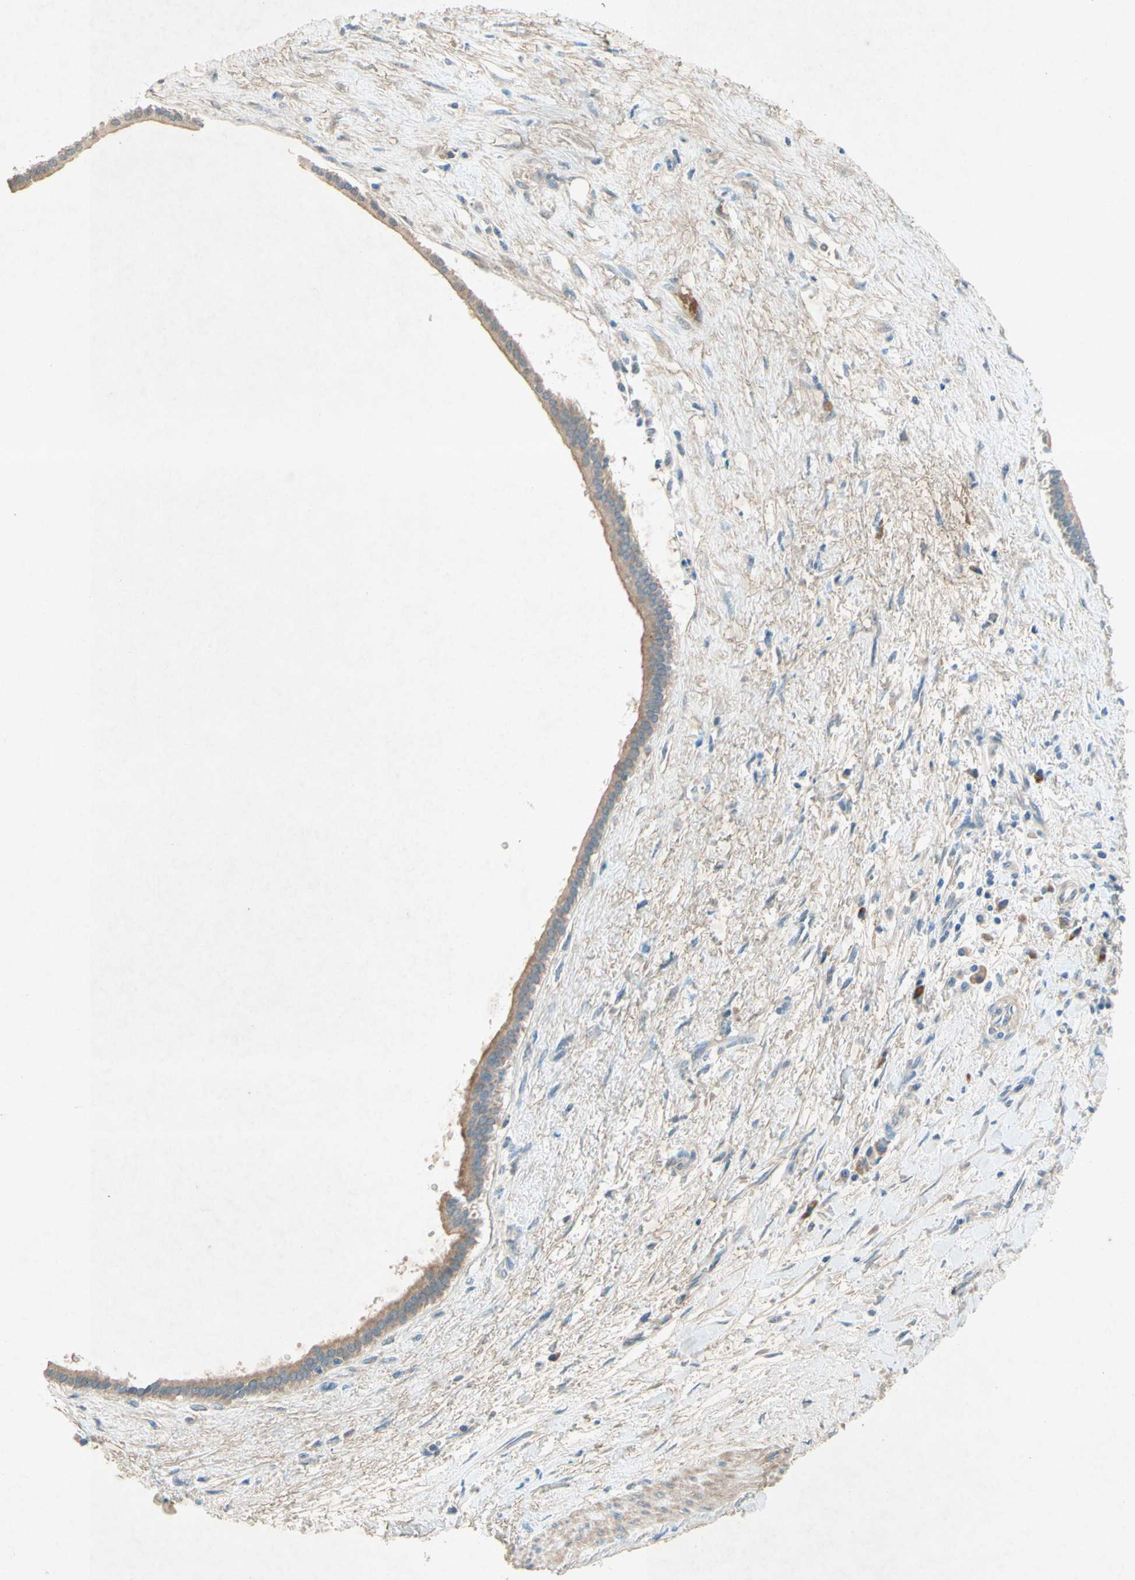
{"staining": {"intensity": "moderate", "quantity": "25%-75%", "location": "cytoplasmic/membranous"}, "tissue": "liver cancer", "cell_type": "Tumor cells", "image_type": "cancer", "snomed": [{"axis": "morphology", "description": "Cholangiocarcinoma"}, {"axis": "topography", "description": "Liver"}], "caption": "About 25%-75% of tumor cells in liver cancer (cholangiocarcinoma) show moderate cytoplasmic/membranous protein expression as visualized by brown immunohistochemical staining.", "gene": "IL2", "patient": {"sex": "female", "age": 65}}